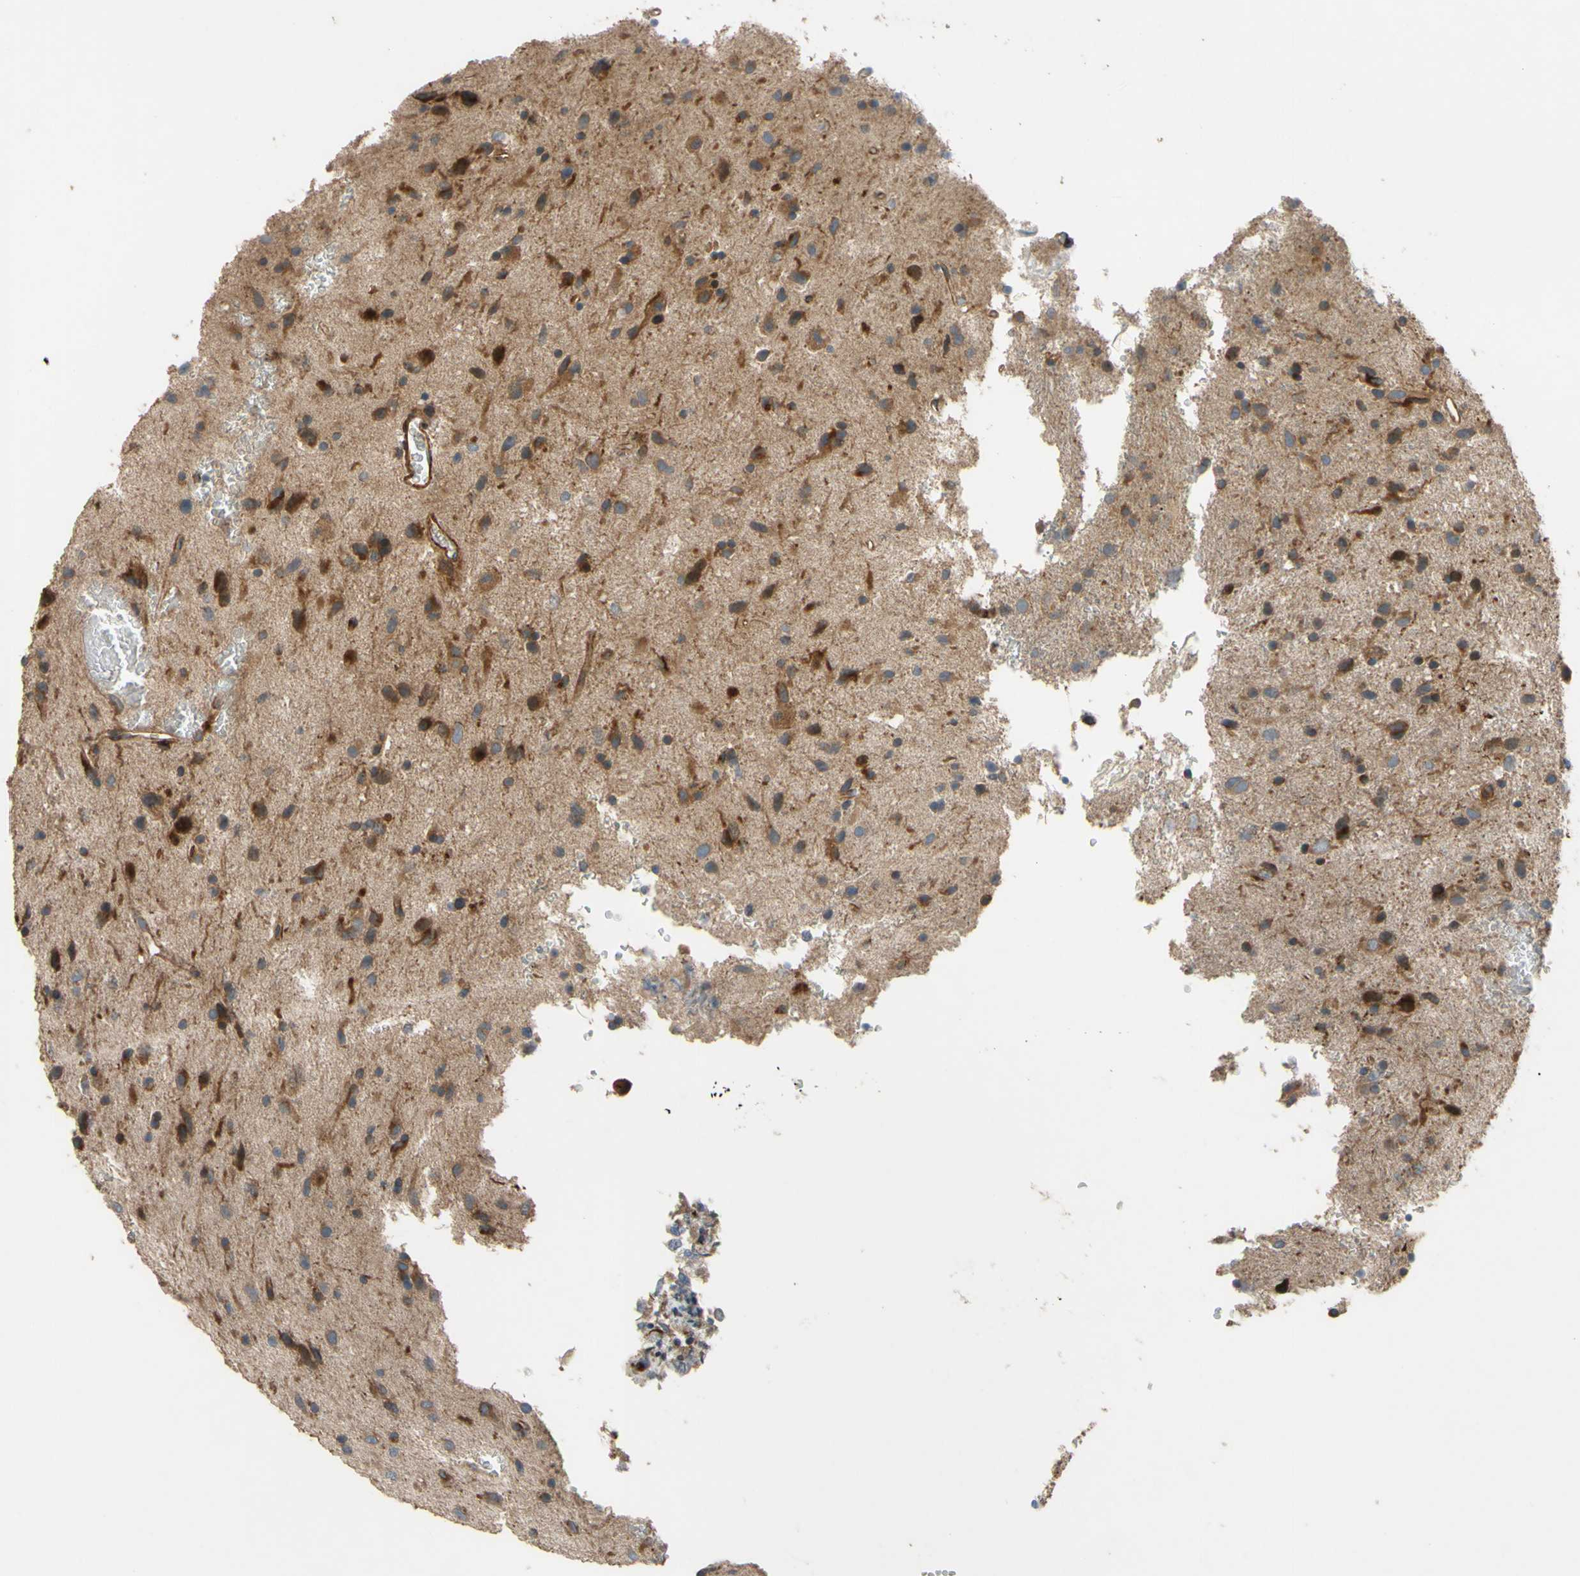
{"staining": {"intensity": "moderate", "quantity": "25%-75%", "location": "cytoplasmic/membranous"}, "tissue": "glioma", "cell_type": "Tumor cells", "image_type": "cancer", "snomed": [{"axis": "morphology", "description": "Glioma, malignant, Low grade"}, {"axis": "topography", "description": "Brain"}], "caption": "A high-resolution image shows immunohistochemistry staining of malignant low-grade glioma, which demonstrates moderate cytoplasmic/membranous positivity in approximately 25%-75% of tumor cells. (Brightfield microscopy of DAB IHC at high magnification).", "gene": "SPTLC1", "patient": {"sex": "male", "age": 77}}